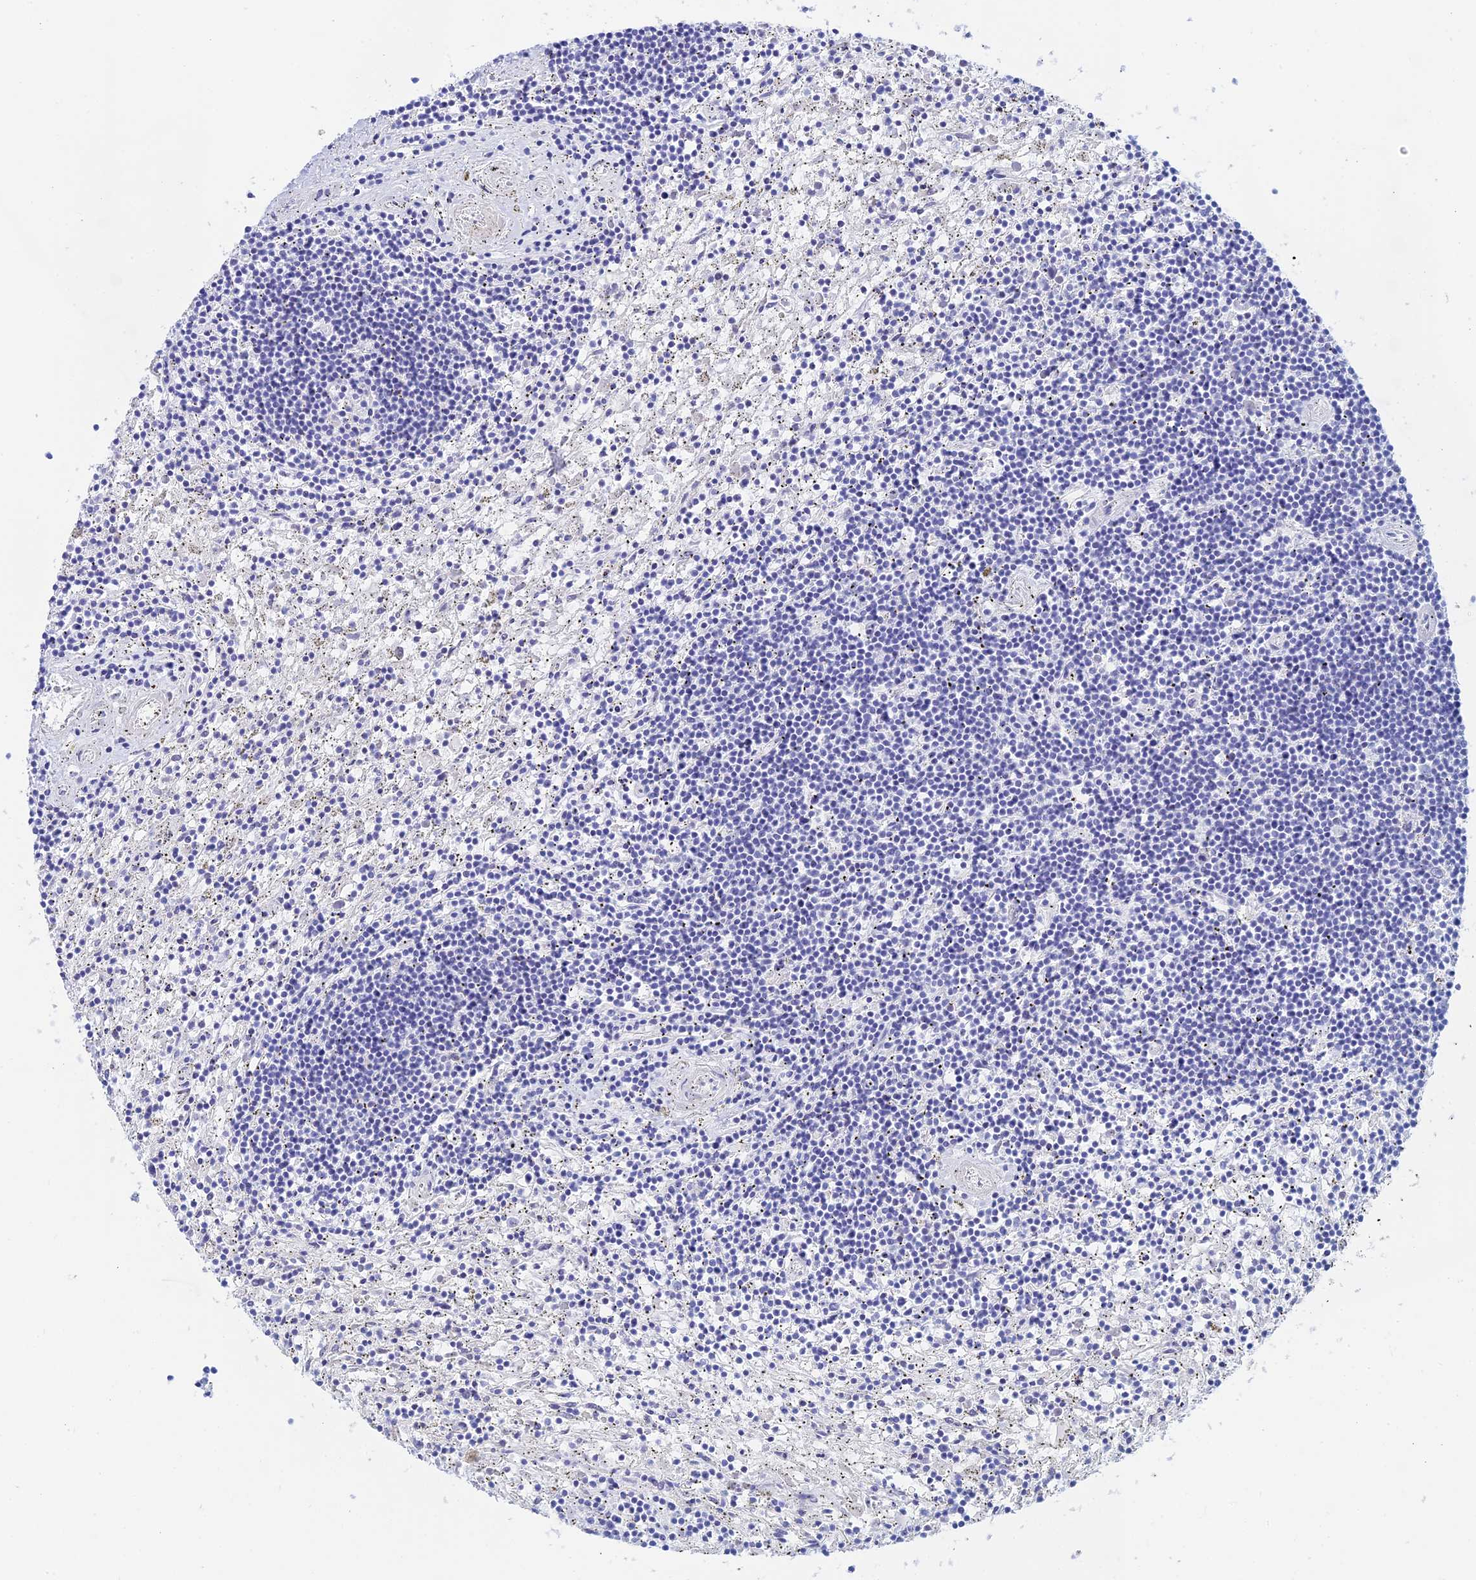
{"staining": {"intensity": "negative", "quantity": "none", "location": "none"}, "tissue": "lymphoma", "cell_type": "Tumor cells", "image_type": "cancer", "snomed": [{"axis": "morphology", "description": "Malignant lymphoma, non-Hodgkin's type, Low grade"}, {"axis": "topography", "description": "Spleen"}], "caption": "Low-grade malignant lymphoma, non-Hodgkin's type was stained to show a protein in brown. There is no significant positivity in tumor cells.", "gene": "CEP152", "patient": {"sex": "male", "age": 76}}